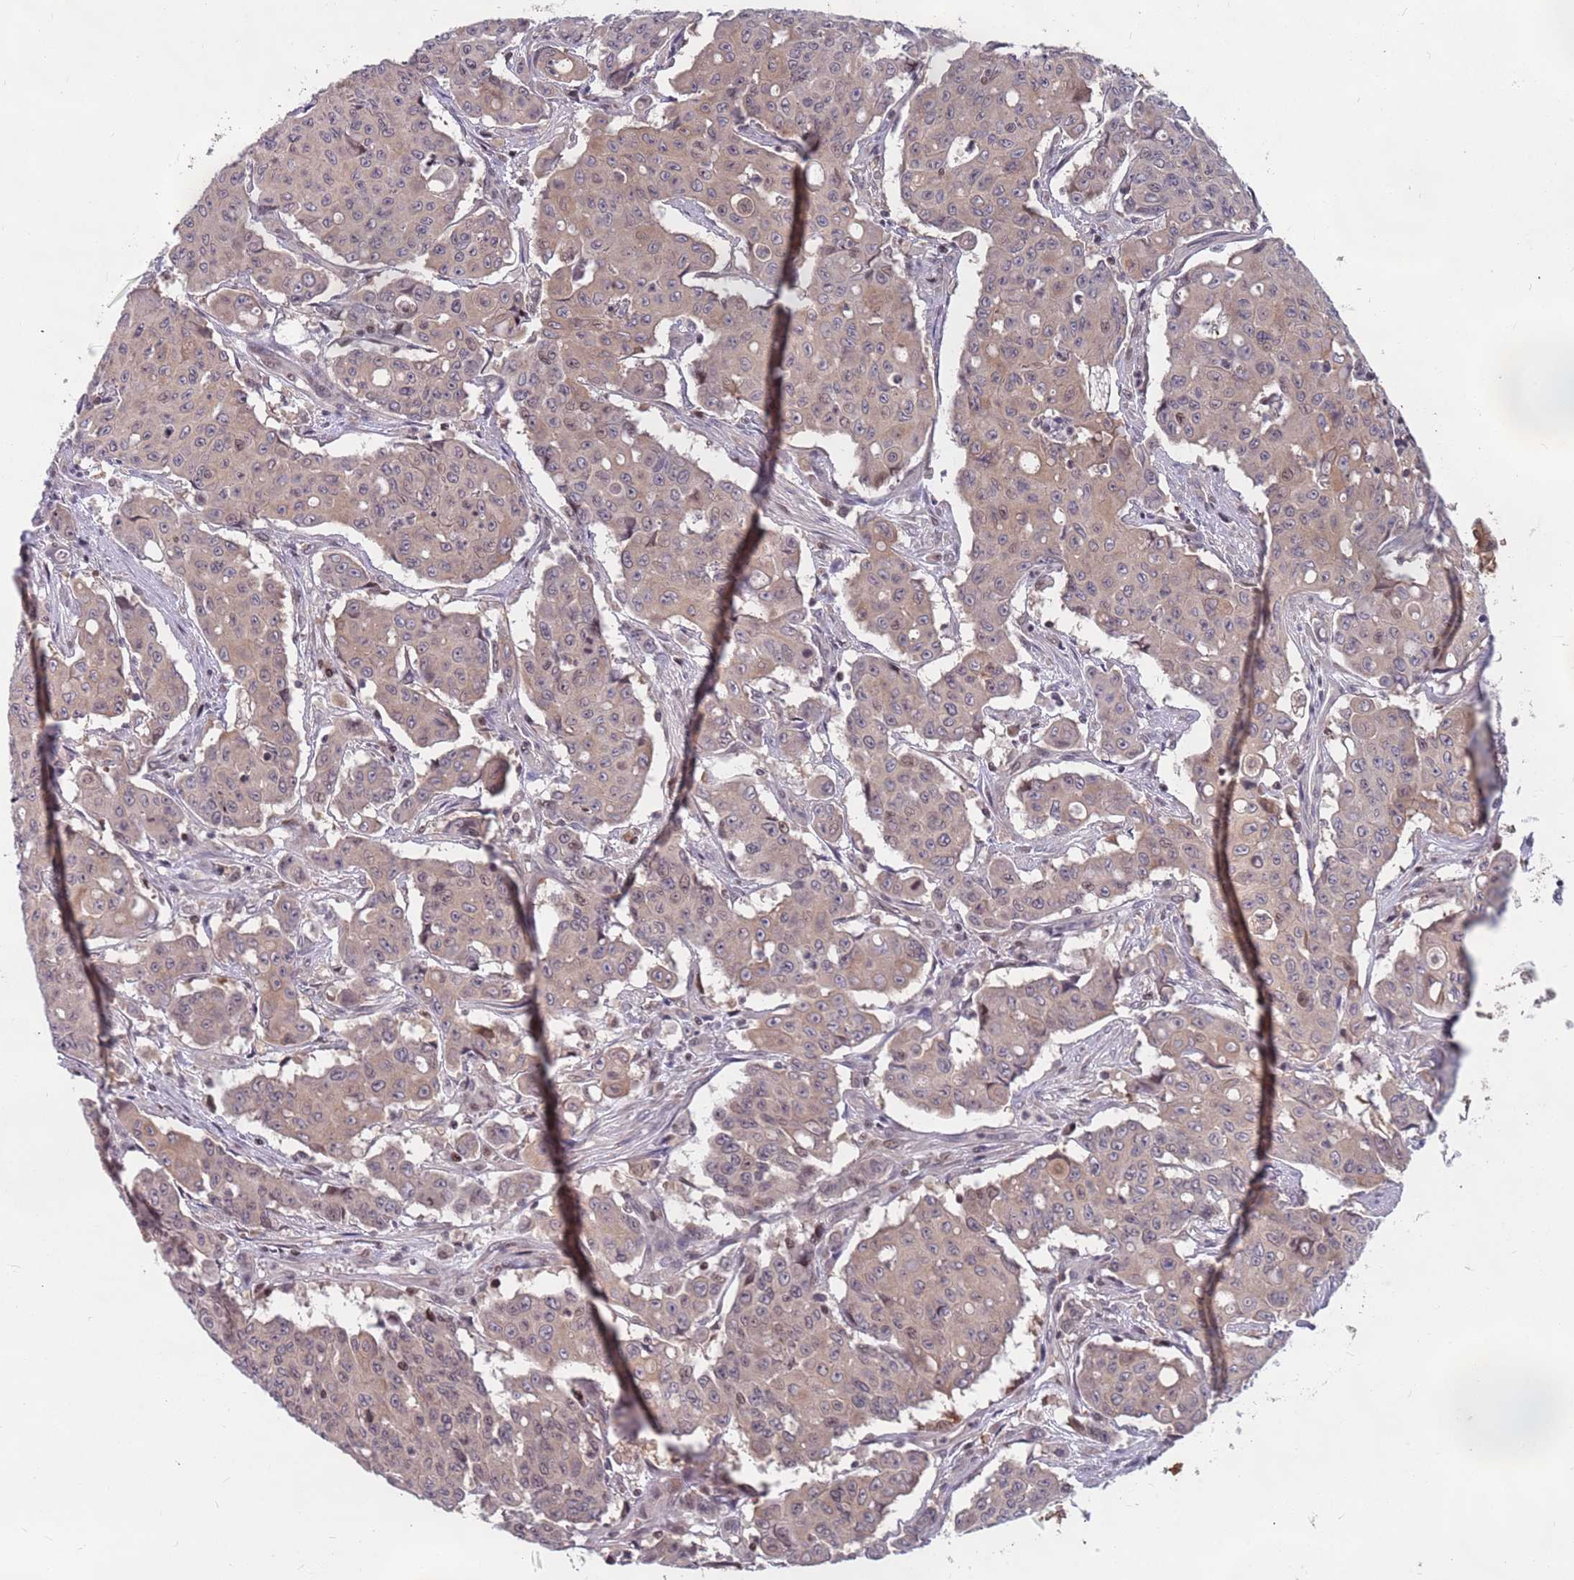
{"staining": {"intensity": "weak", "quantity": ">75%", "location": "cytoplasmic/membranous"}, "tissue": "colorectal cancer", "cell_type": "Tumor cells", "image_type": "cancer", "snomed": [{"axis": "morphology", "description": "Adenocarcinoma, NOS"}, {"axis": "topography", "description": "Colon"}], "caption": "Colorectal cancer (adenocarcinoma) stained with a protein marker exhibits weak staining in tumor cells.", "gene": "ARHGEF5", "patient": {"sex": "male", "age": 51}}